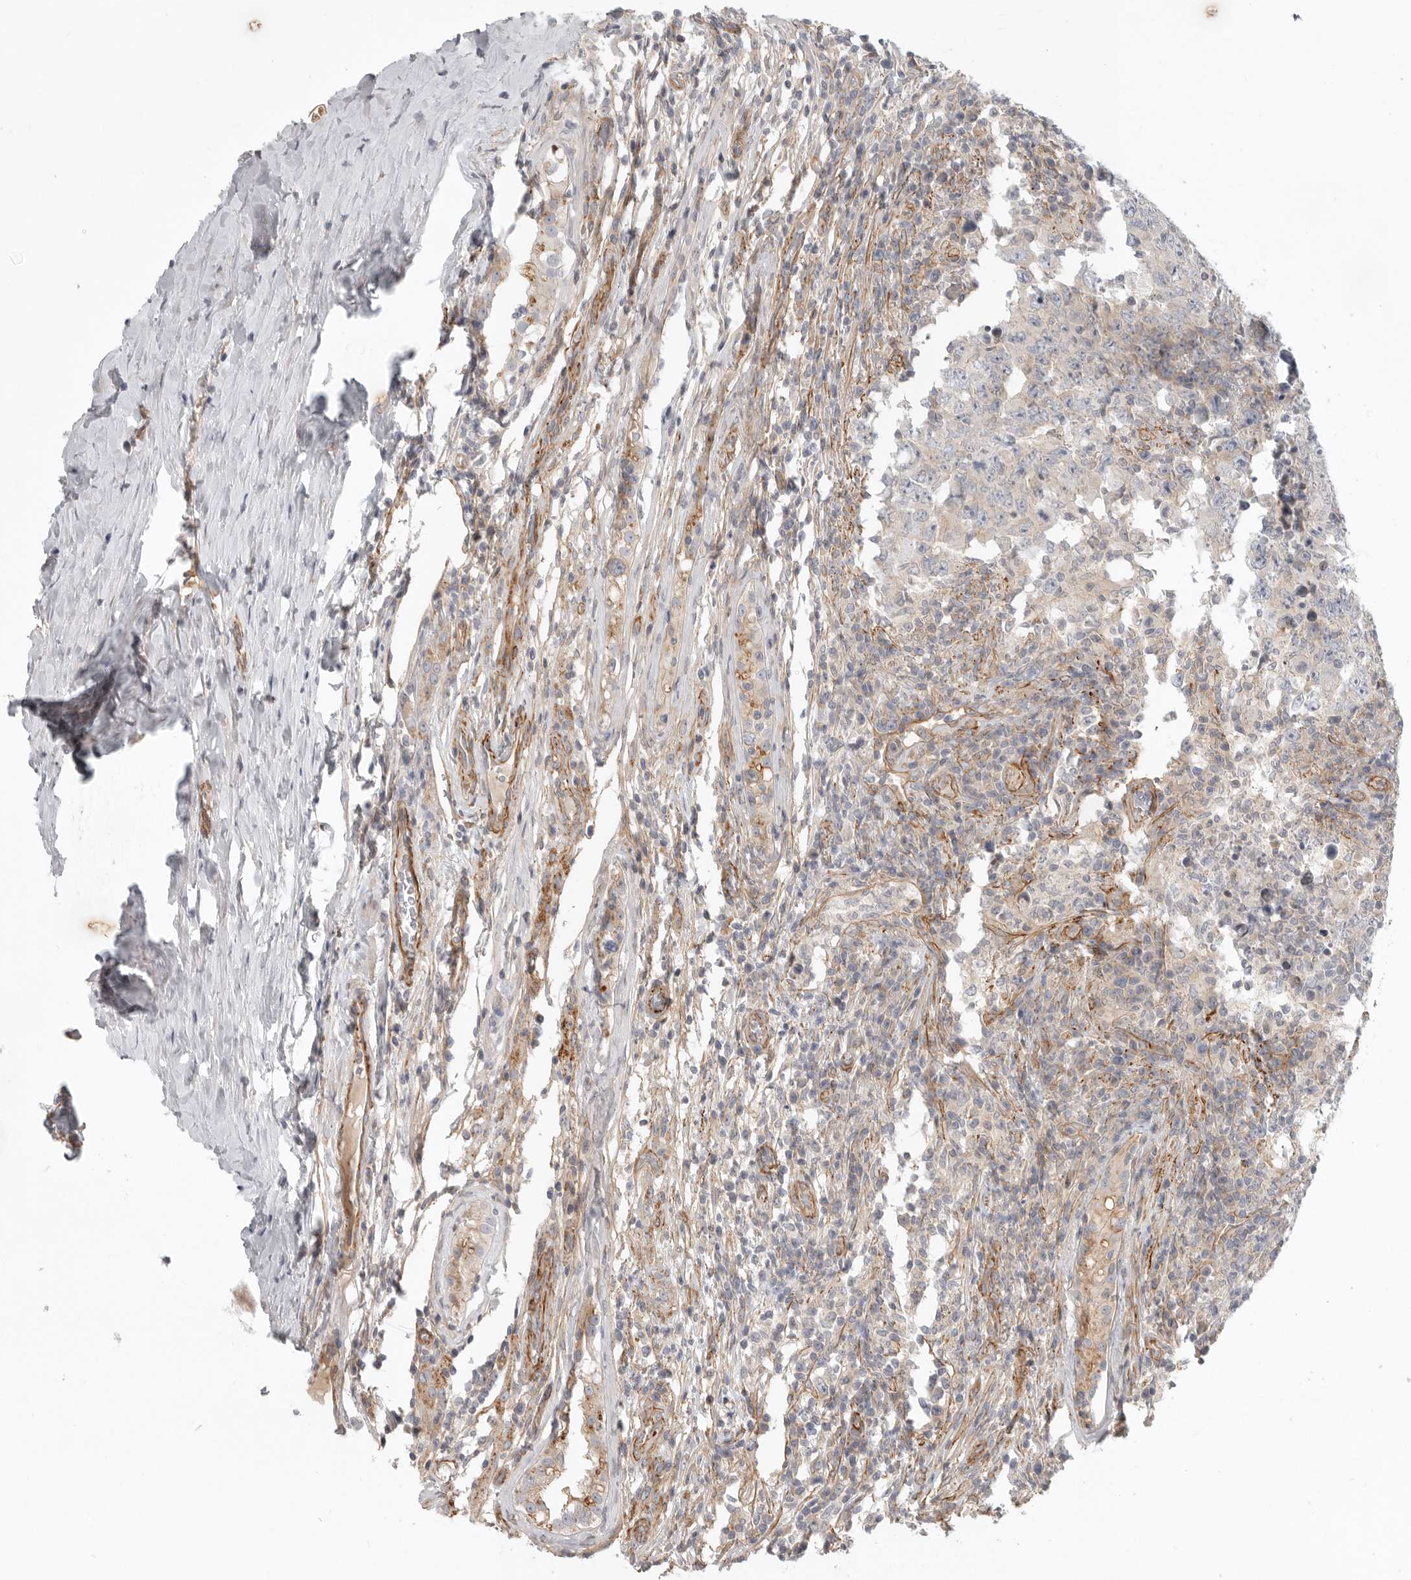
{"staining": {"intensity": "negative", "quantity": "none", "location": "none"}, "tissue": "testis cancer", "cell_type": "Tumor cells", "image_type": "cancer", "snomed": [{"axis": "morphology", "description": "Carcinoma, Embryonal, NOS"}, {"axis": "topography", "description": "Testis"}], "caption": "A micrograph of human testis cancer is negative for staining in tumor cells. (Immunohistochemistry, brightfield microscopy, high magnification).", "gene": "LONRF1", "patient": {"sex": "male", "age": 26}}